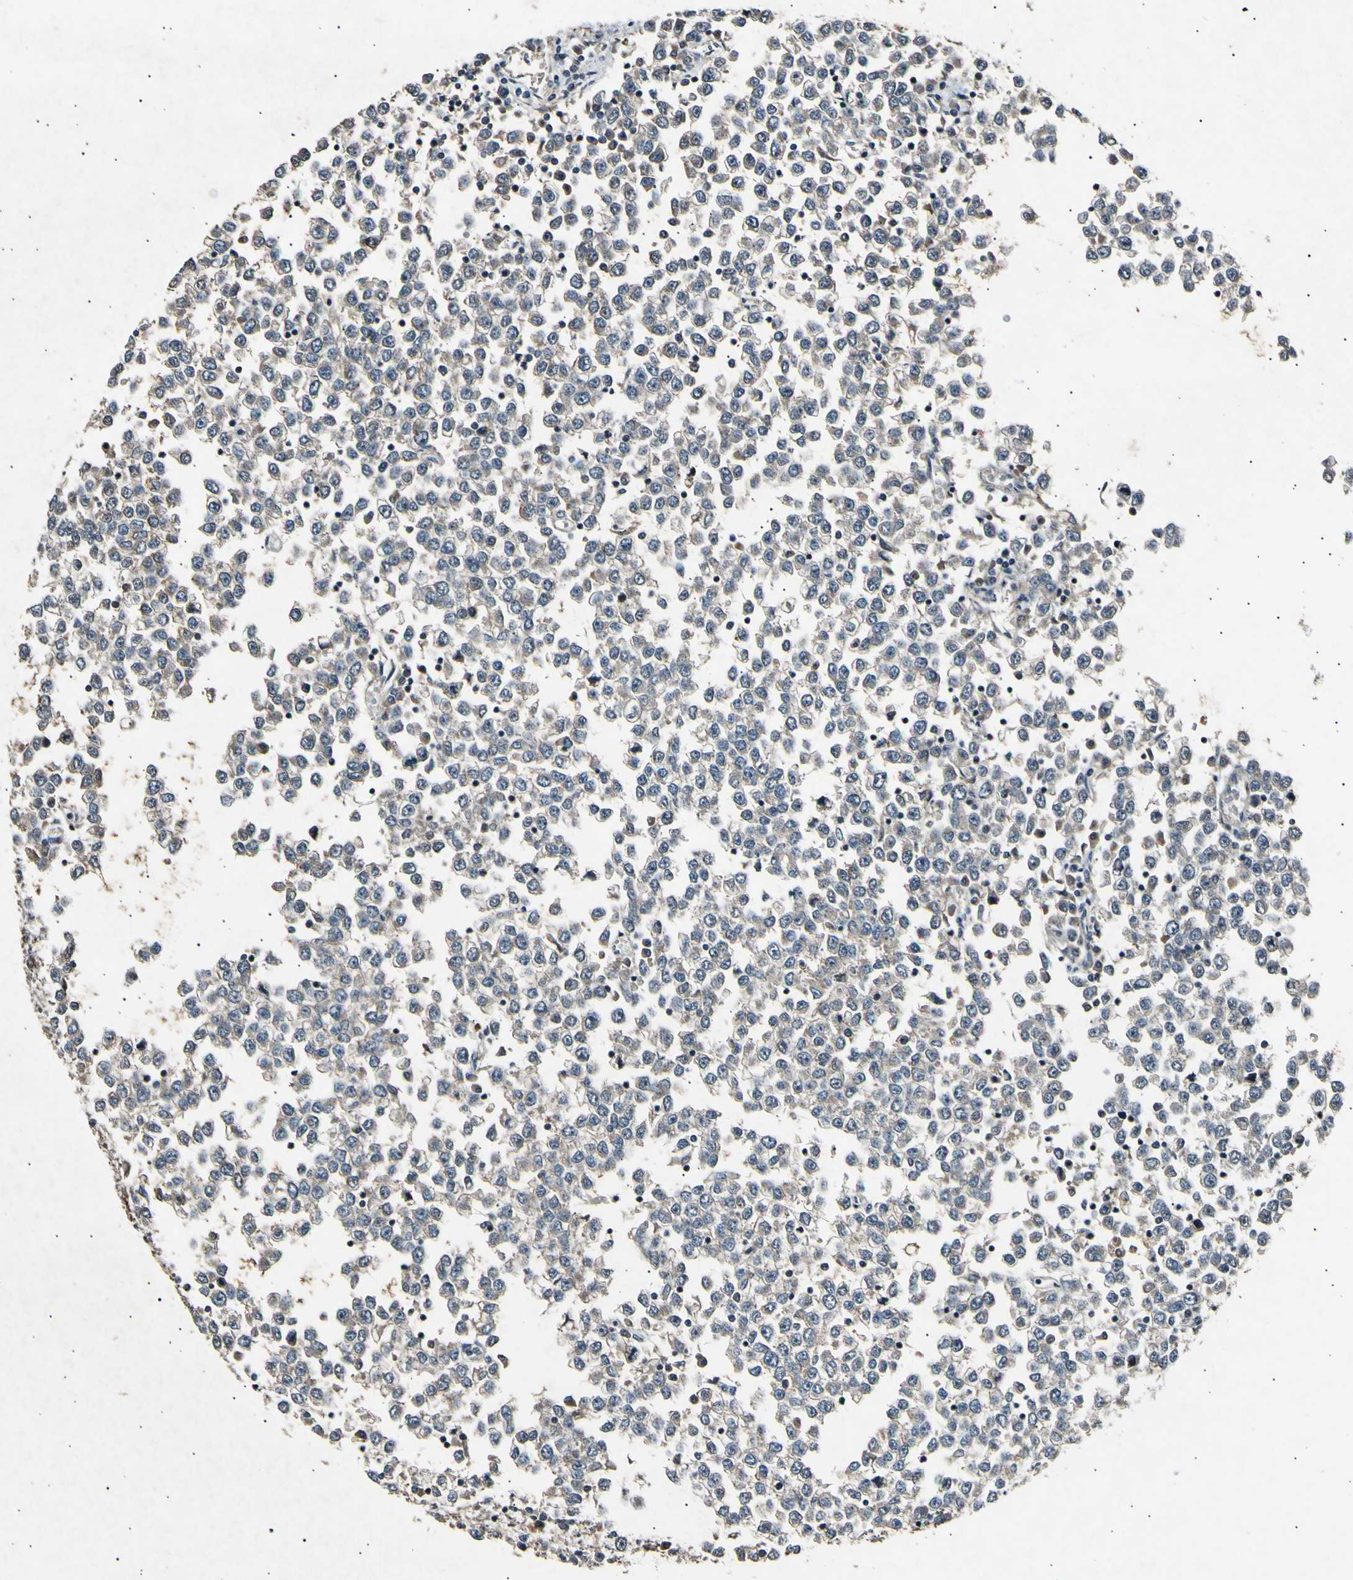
{"staining": {"intensity": "weak", "quantity": ">75%", "location": "cytoplasmic/membranous"}, "tissue": "testis cancer", "cell_type": "Tumor cells", "image_type": "cancer", "snomed": [{"axis": "morphology", "description": "Seminoma, NOS"}, {"axis": "topography", "description": "Testis"}], "caption": "Approximately >75% of tumor cells in testis cancer (seminoma) demonstrate weak cytoplasmic/membranous protein expression as visualized by brown immunohistochemical staining.", "gene": "ADCY3", "patient": {"sex": "male", "age": 65}}